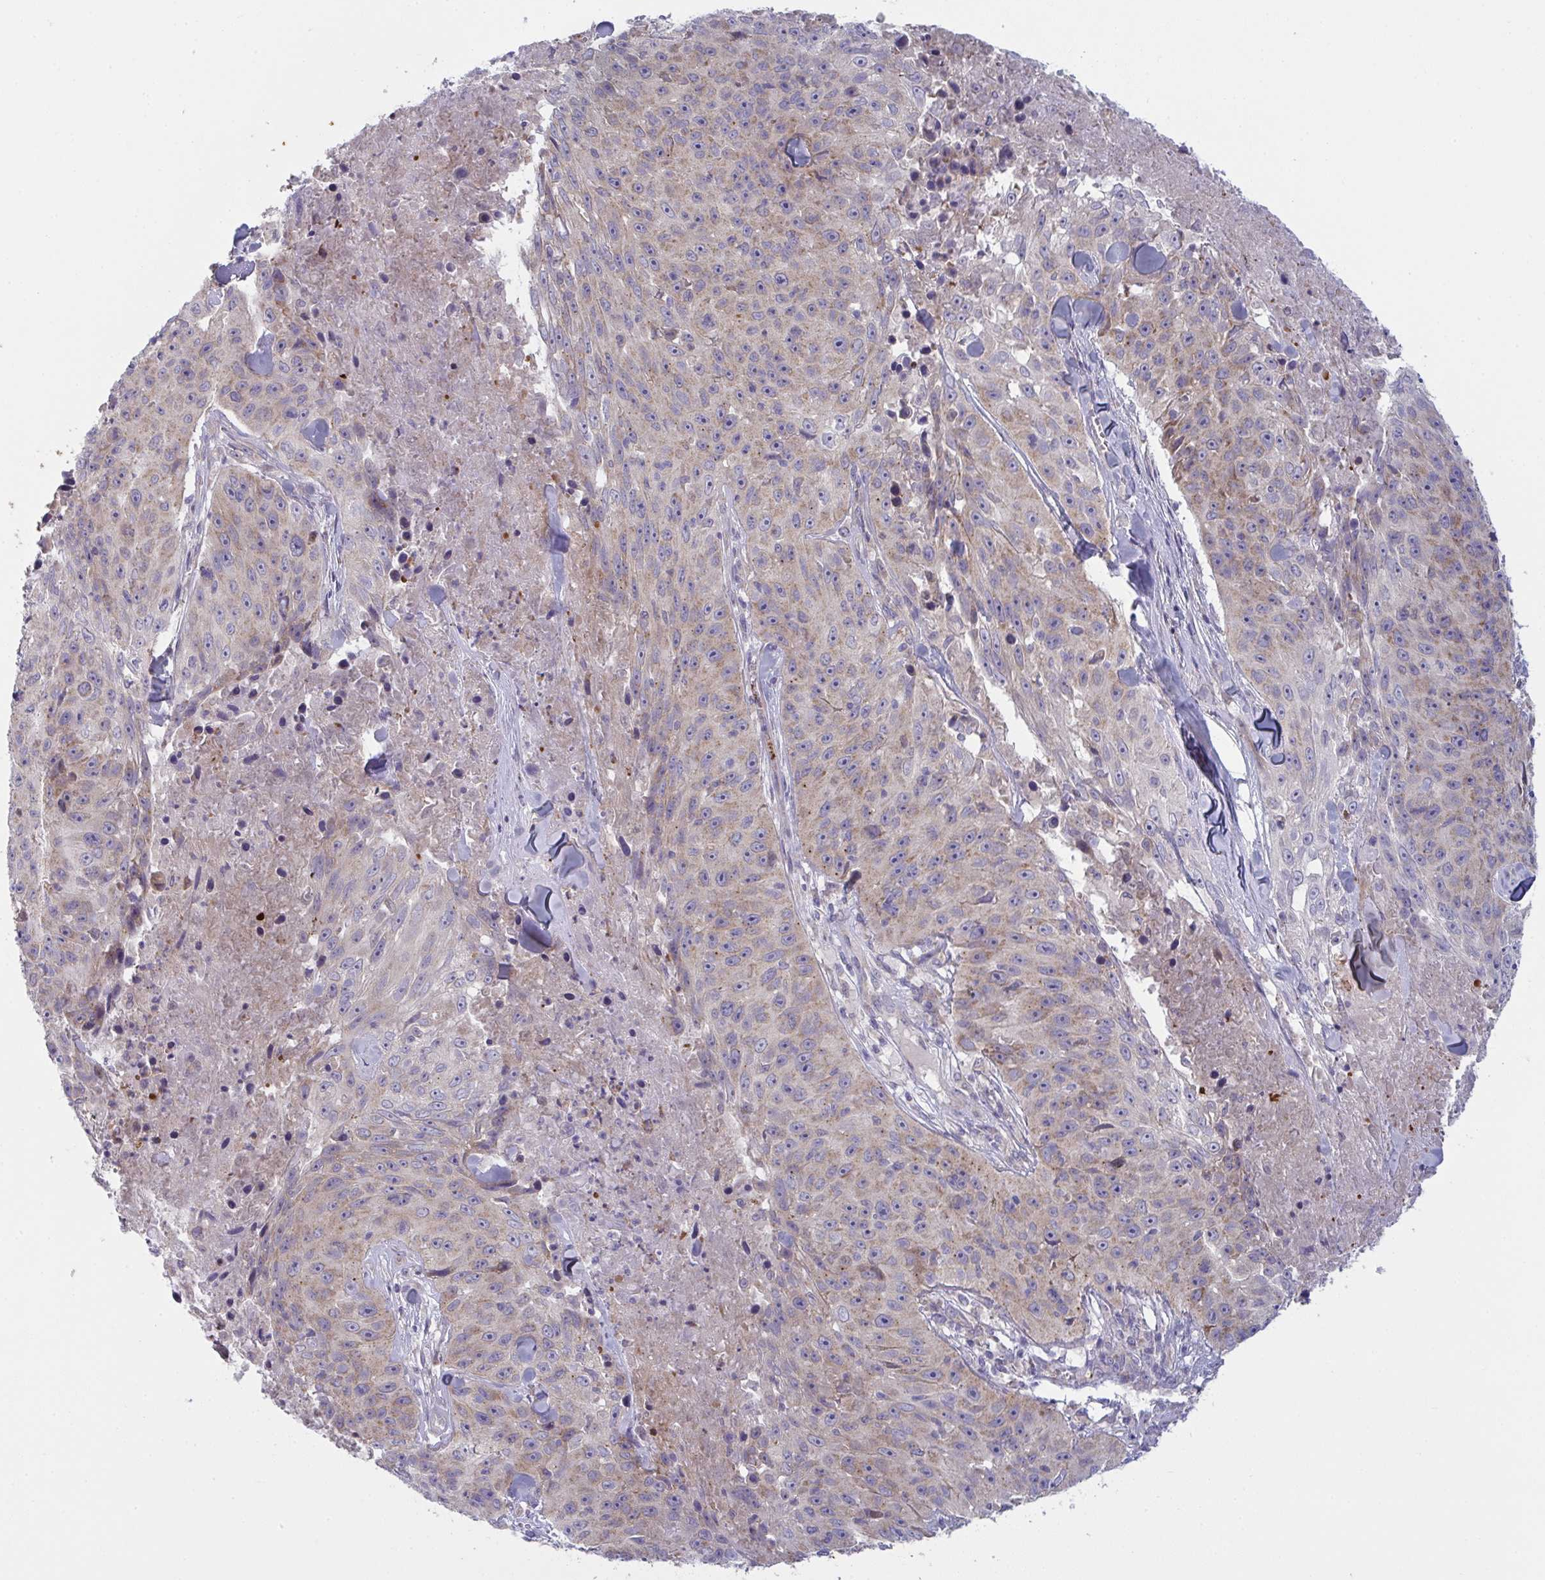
{"staining": {"intensity": "weak", "quantity": ">75%", "location": "cytoplasmic/membranous"}, "tissue": "skin cancer", "cell_type": "Tumor cells", "image_type": "cancer", "snomed": [{"axis": "morphology", "description": "Squamous cell carcinoma, NOS"}, {"axis": "topography", "description": "Skin"}], "caption": "Human skin cancer (squamous cell carcinoma) stained for a protein (brown) demonstrates weak cytoplasmic/membranous positive positivity in about >75% of tumor cells.", "gene": "MRPS2", "patient": {"sex": "female", "age": 87}}